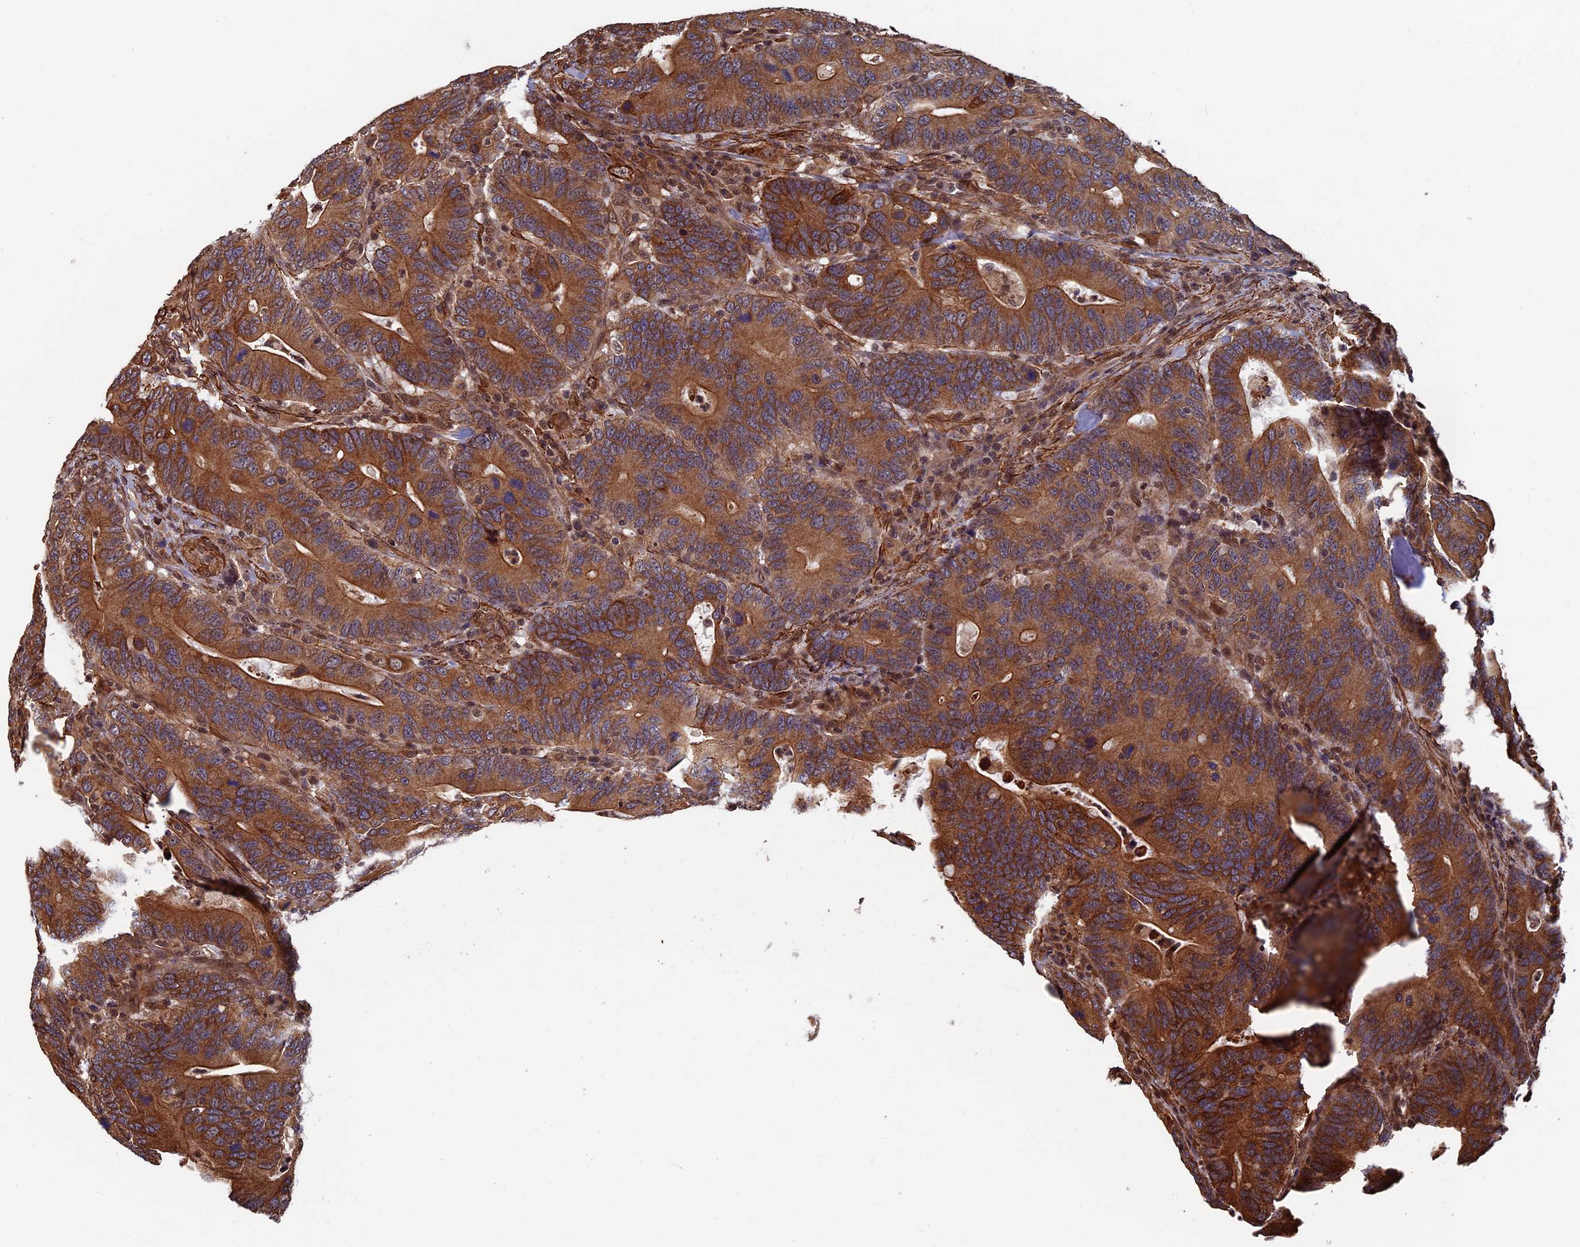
{"staining": {"intensity": "strong", "quantity": ">75%", "location": "cytoplasmic/membranous"}, "tissue": "colorectal cancer", "cell_type": "Tumor cells", "image_type": "cancer", "snomed": [{"axis": "morphology", "description": "Adenocarcinoma, NOS"}, {"axis": "topography", "description": "Colon"}], "caption": "DAB immunohistochemical staining of human colorectal adenocarcinoma exhibits strong cytoplasmic/membranous protein staining in approximately >75% of tumor cells.", "gene": "CTDP1", "patient": {"sex": "female", "age": 66}}